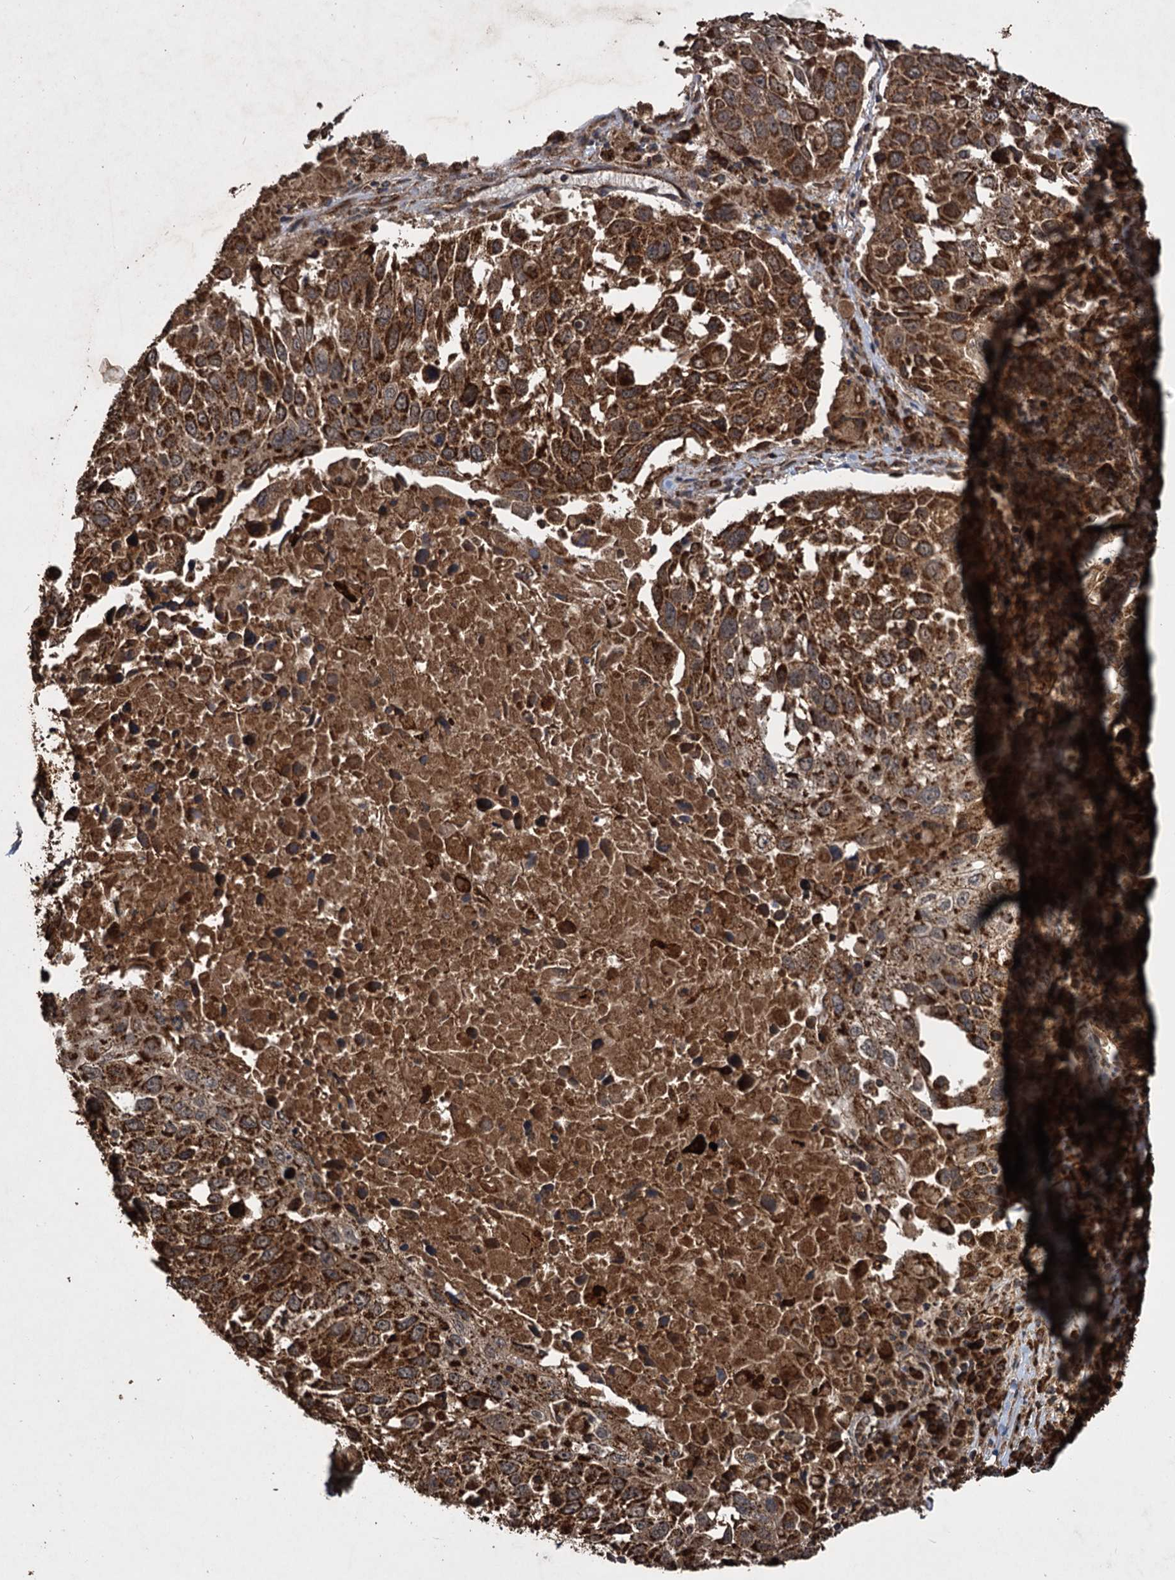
{"staining": {"intensity": "strong", "quantity": ">75%", "location": "cytoplasmic/membranous"}, "tissue": "lung cancer", "cell_type": "Tumor cells", "image_type": "cancer", "snomed": [{"axis": "morphology", "description": "Squamous cell carcinoma, NOS"}, {"axis": "topography", "description": "Lung"}], "caption": "This is a histology image of immunohistochemistry staining of lung squamous cell carcinoma, which shows strong positivity in the cytoplasmic/membranous of tumor cells.", "gene": "IPO4", "patient": {"sex": "male", "age": 65}}